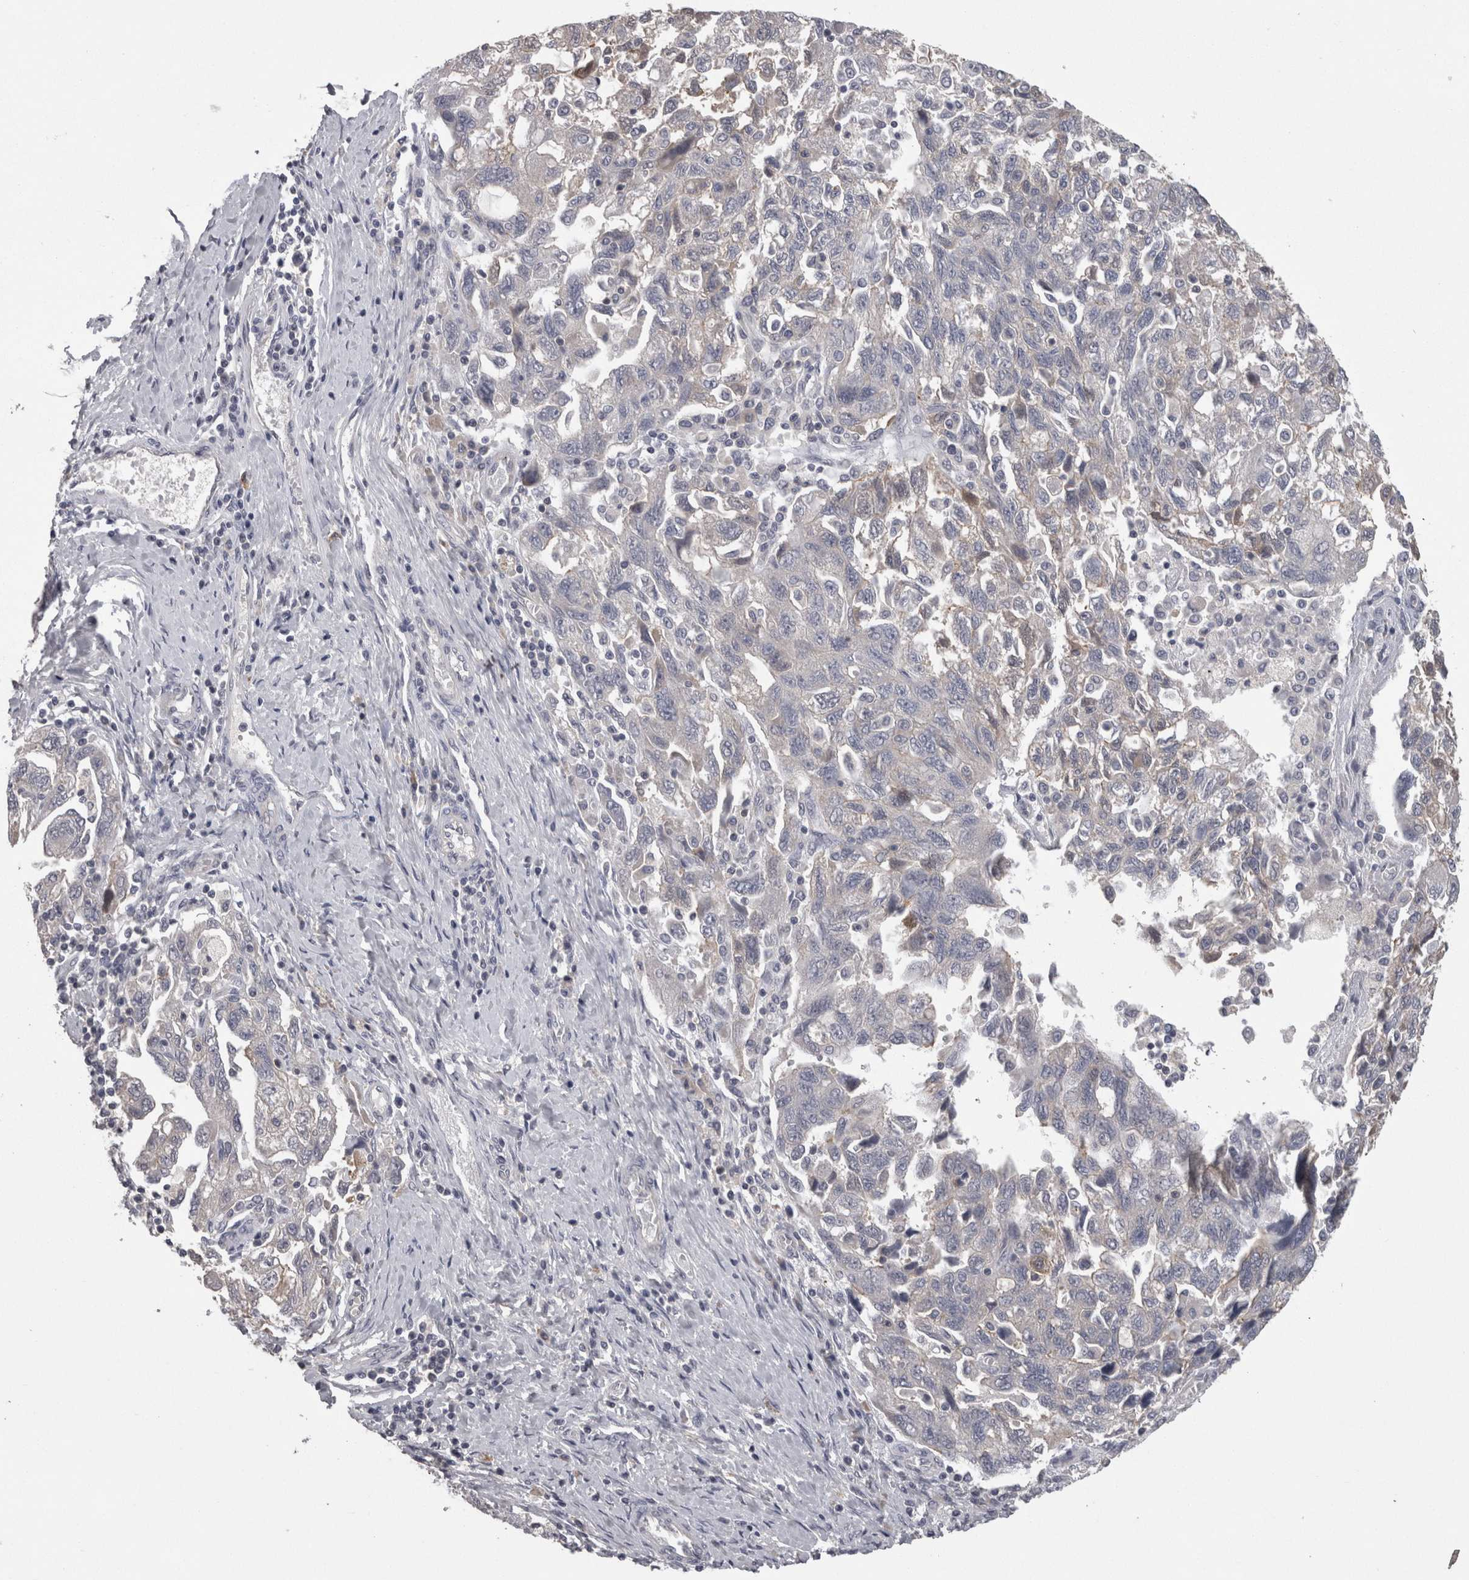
{"staining": {"intensity": "negative", "quantity": "none", "location": "none"}, "tissue": "ovarian cancer", "cell_type": "Tumor cells", "image_type": "cancer", "snomed": [{"axis": "morphology", "description": "Carcinoma, NOS"}, {"axis": "morphology", "description": "Cystadenocarcinoma, serous, NOS"}, {"axis": "topography", "description": "Ovary"}], "caption": "Ovarian cancer (serous cystadenocarcinoma) stained for a protein using IHC displays no positivity tumor cells.", "gene": "PON3", "patient": {"sex": "female", "age": 69}}